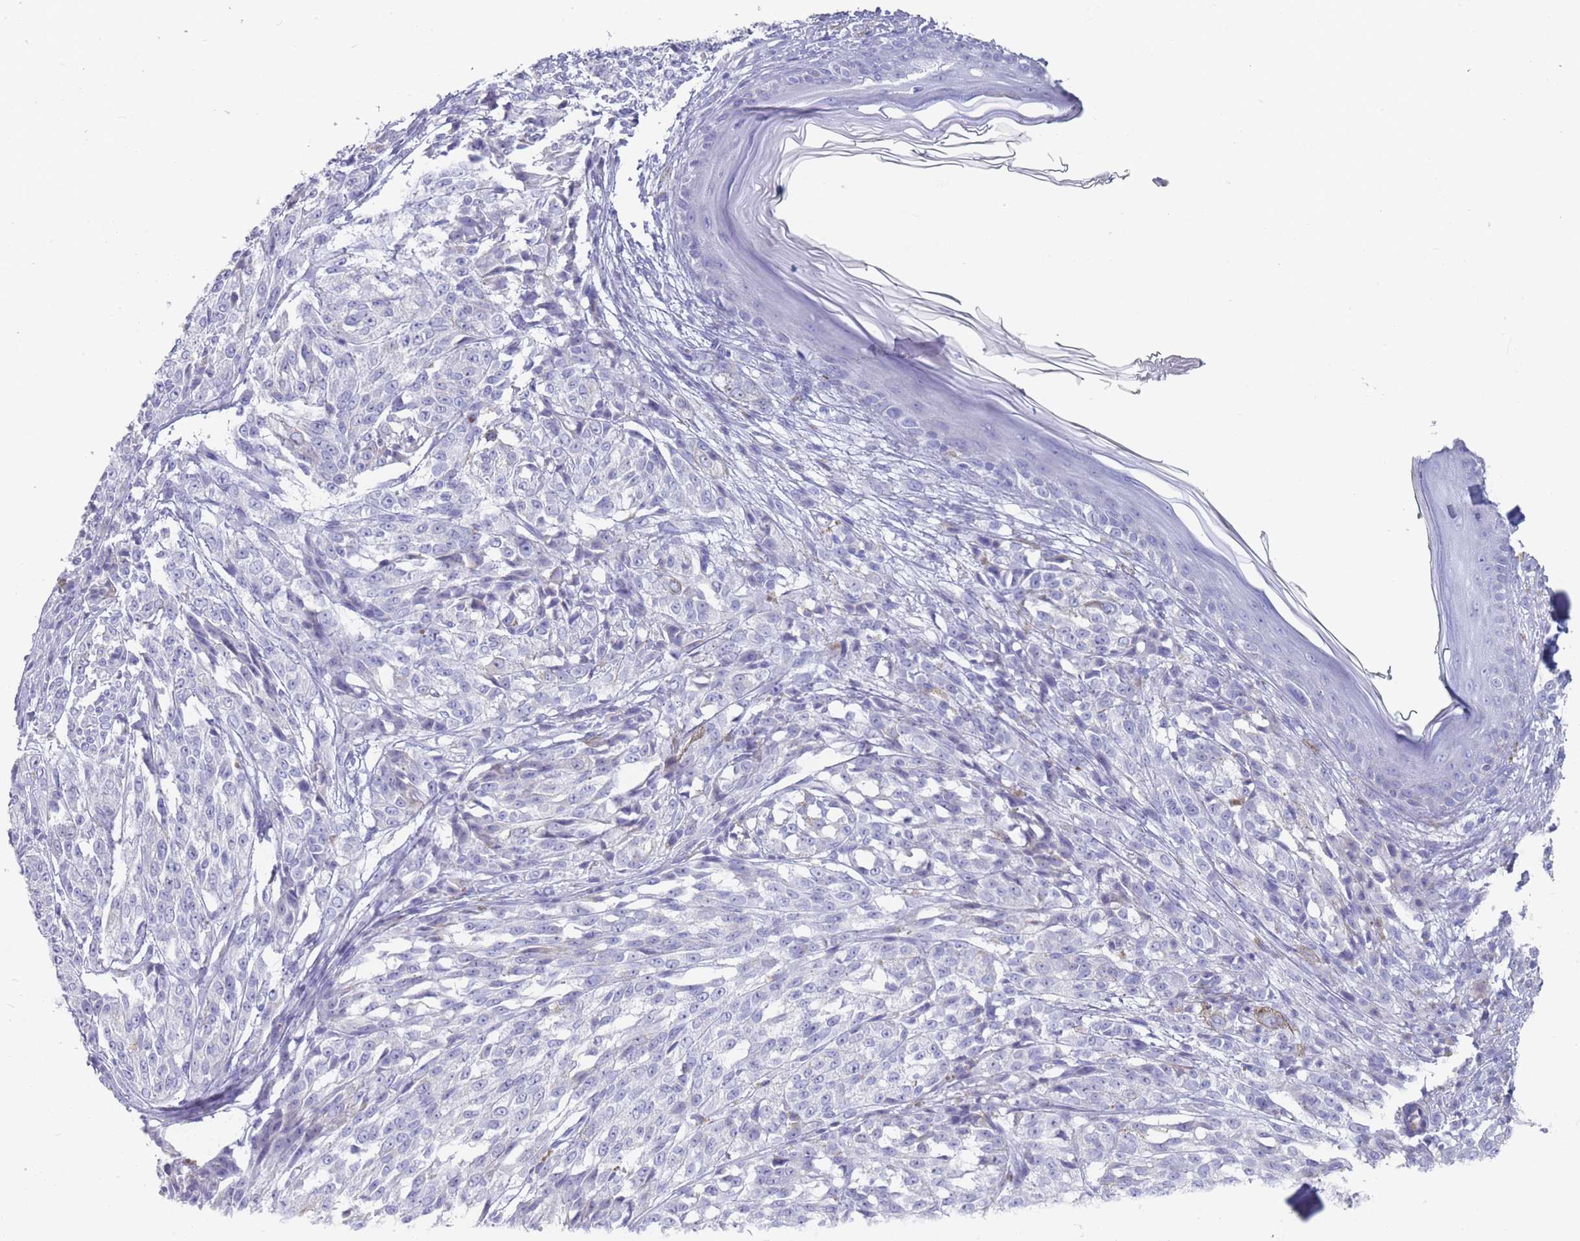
{"staining": {"intensity": "negative", "quantity": "none", "location": "none"}, "tissue": "melanoma", "cell_type": "Tumor cells", "image_type": "cancer", "snomed": [{"axis": "morphology", "description": "Malignant melanoma, NOS"}, {"axis": "topography", "description": "Skin"}], "caption": "Immunohistochemical staining of malignant melanoma exhibits no significant expression in tumor cells.", "gene": "ST8SIA5", "patient": {"sex": "female", "age": 52}}